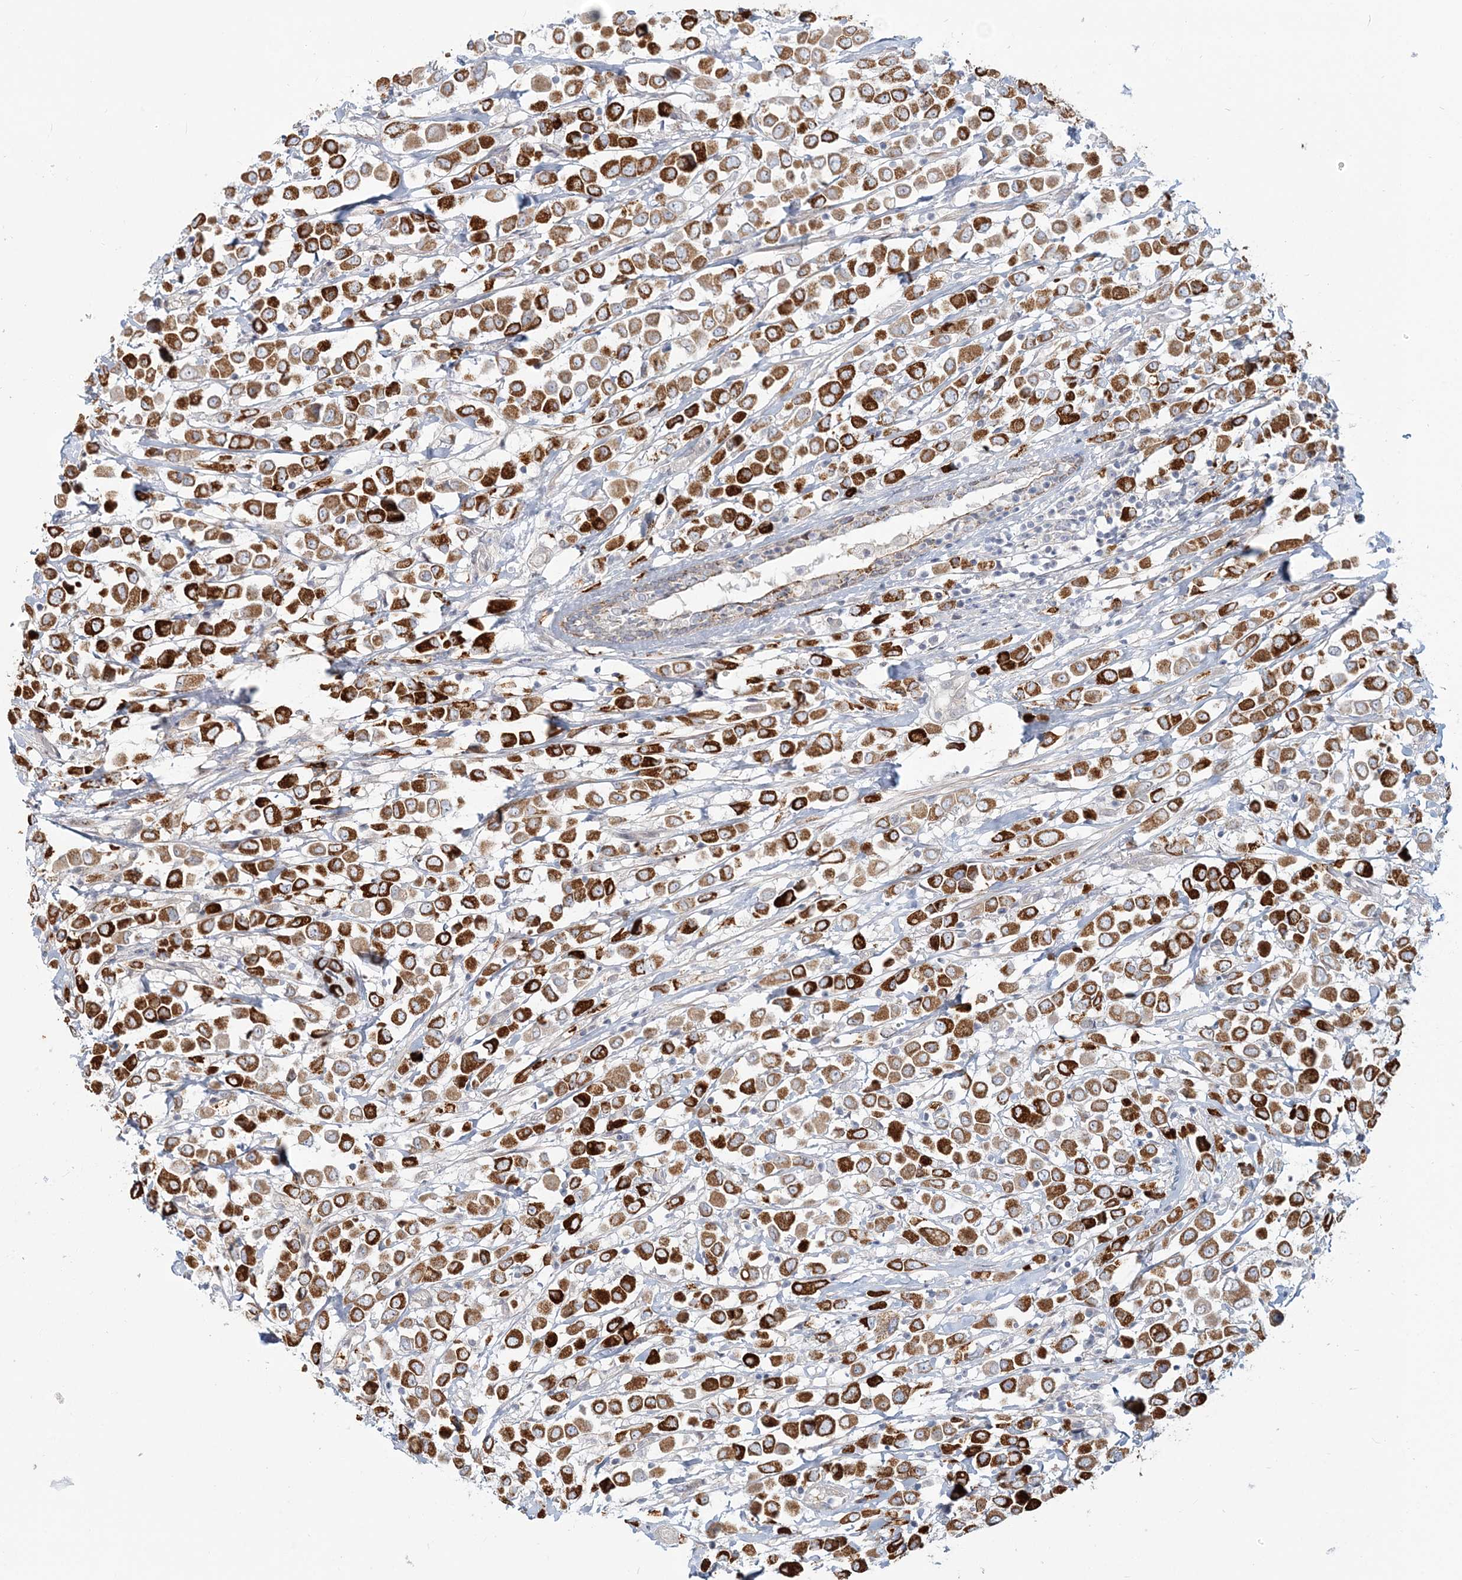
{"staining": {"intensity": "strong", "quantity": ">75%", "location": "cytoplasmic/membranous"}, "tissue": "breast cancer", "cell_type": "Tumor cells", "image_type": "cancer", "snomed": [{"axis": "morphology", "description": "Duct carcinoma"}, {"axis": "topography", "description": "Breast"}], "caption": "Protein expression analysis of human breast cancer (infiltrating ductal carcinoma) reveals strong cytoplasmic/membranous expression in approximately >75% of tumor cells.", "gene": "SH3PXD2A", "patient": {"sex": "female", "age": 61}}